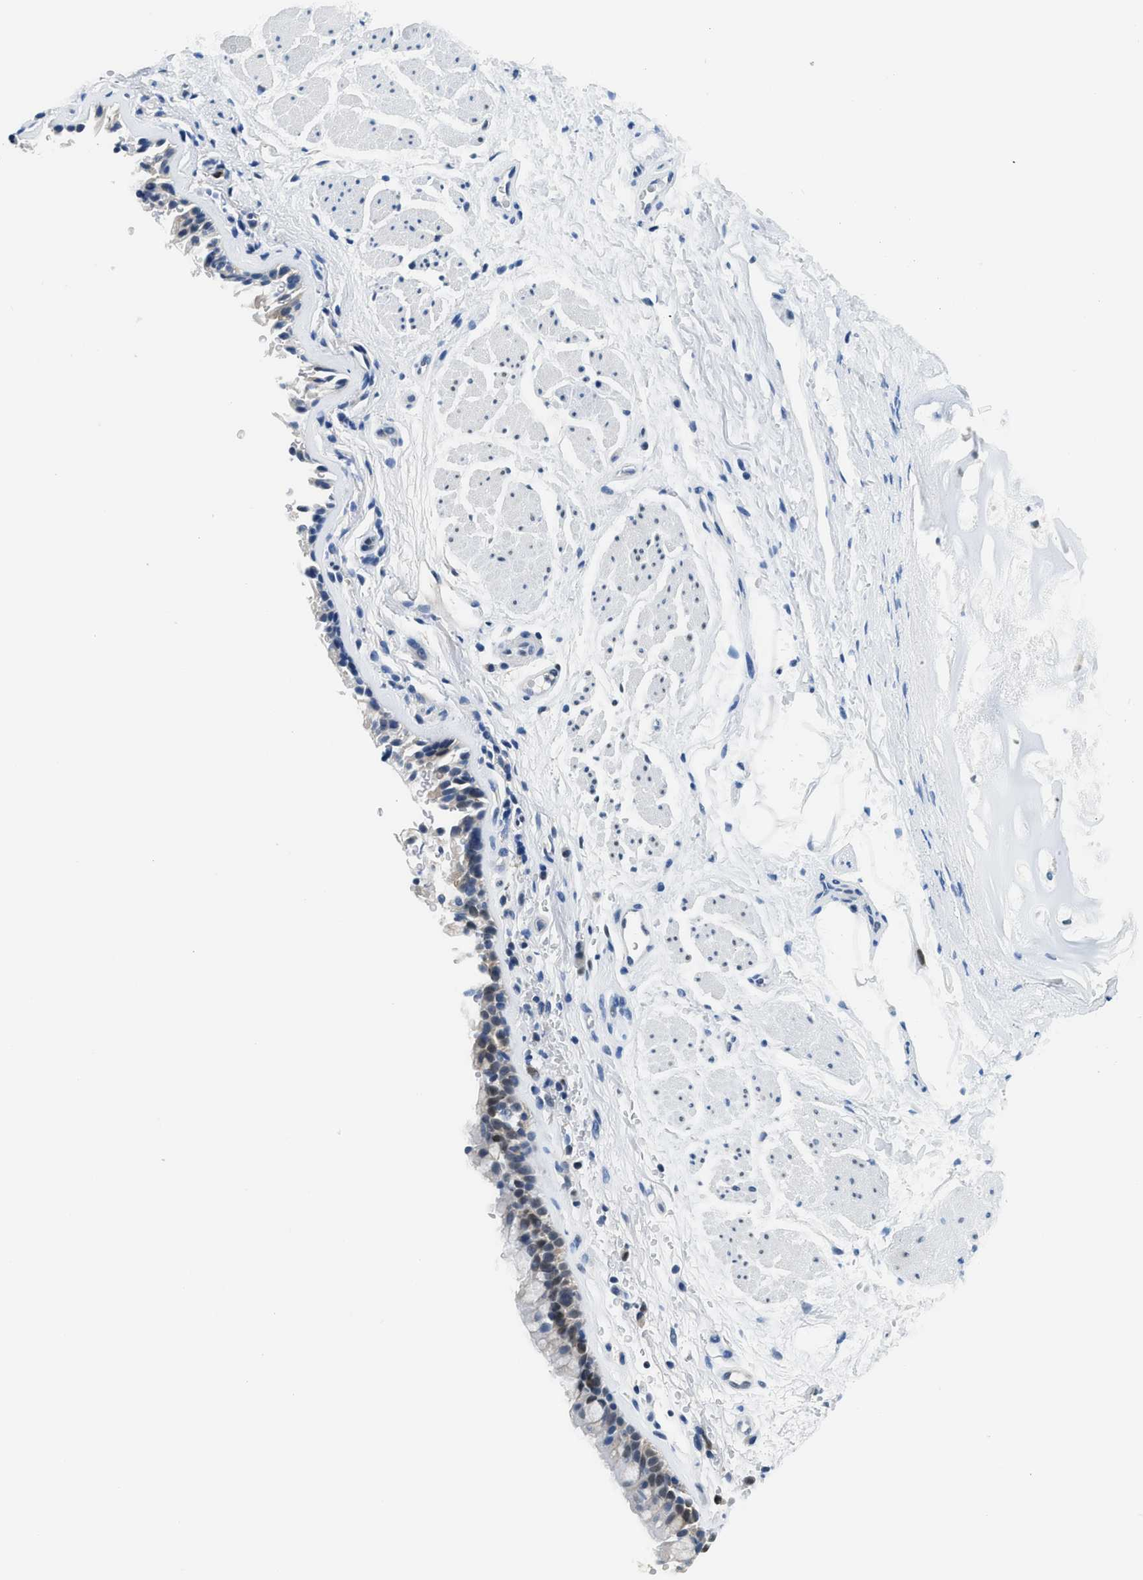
{"staining": {"intensity": "moderate", "quantity": "<25%", "location": "cytoplasmic/membranous,nuclear"}, "tissue": "bronchus", "cell_type": "Respiratory epithelial cells", "image_type": "normal", "snomed": [{"axis": "morphology", "description": "Normal tissue, NOS"}, {"axis": "topography", "description": "Cartilage tissue"}, {"axis": "topography", "description": "Bronchus"}], "caption": "The micrograph demonstrates a brown stain indicating the presence of a protein in the cytoplasmic/membranous,nuclear of respiratory epithelial cells in bronchus. (brown staining indicates protein expression, while blue staining denotes nuclei).", "gene": "ALX1", "patient": {"sex": "female", "age": 53}}